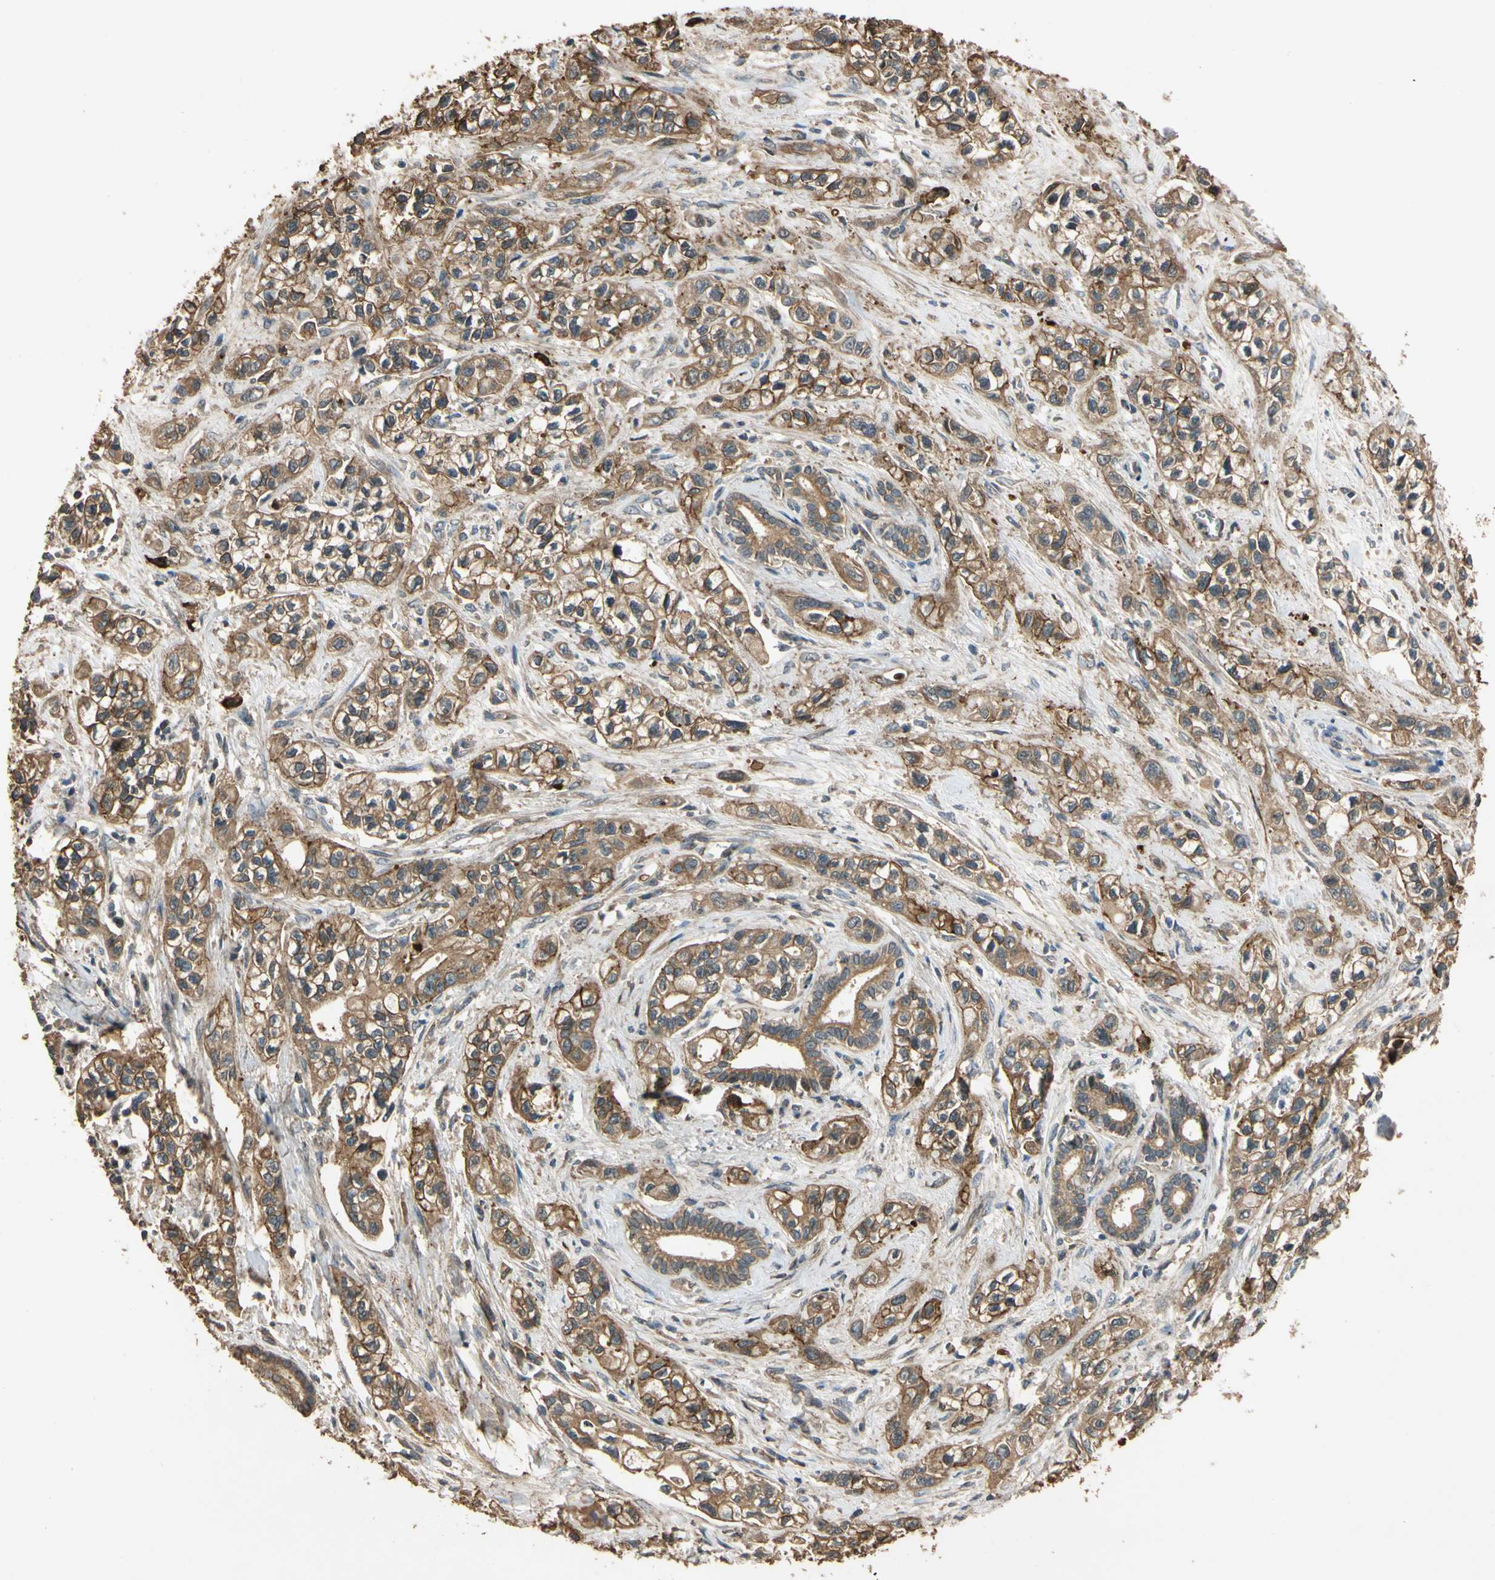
{"staining": {"intensity": "moderate", "quantity": ">75%", "location": "cytoplasmic/membranous"}, "tissue": "pancreatic cancer", "cell_type": "Tumor cells", "image_type": "cancer", "snomed": [{"axis": "morphology", "description": "Adenocarcinoma, NOS"}, {"axis": "topography", "description": "Pancreas"}], "caption": "This histopathology image demonstrates immunohistochemistry (IHC) staining of adenocarcinoma (pancreatic), with medium moderate cytoplasmic/membranous expression in approximately >75% of tumor cells.", "gene": "MGRN1", "patient": {"sex": "male", "age": 74}}